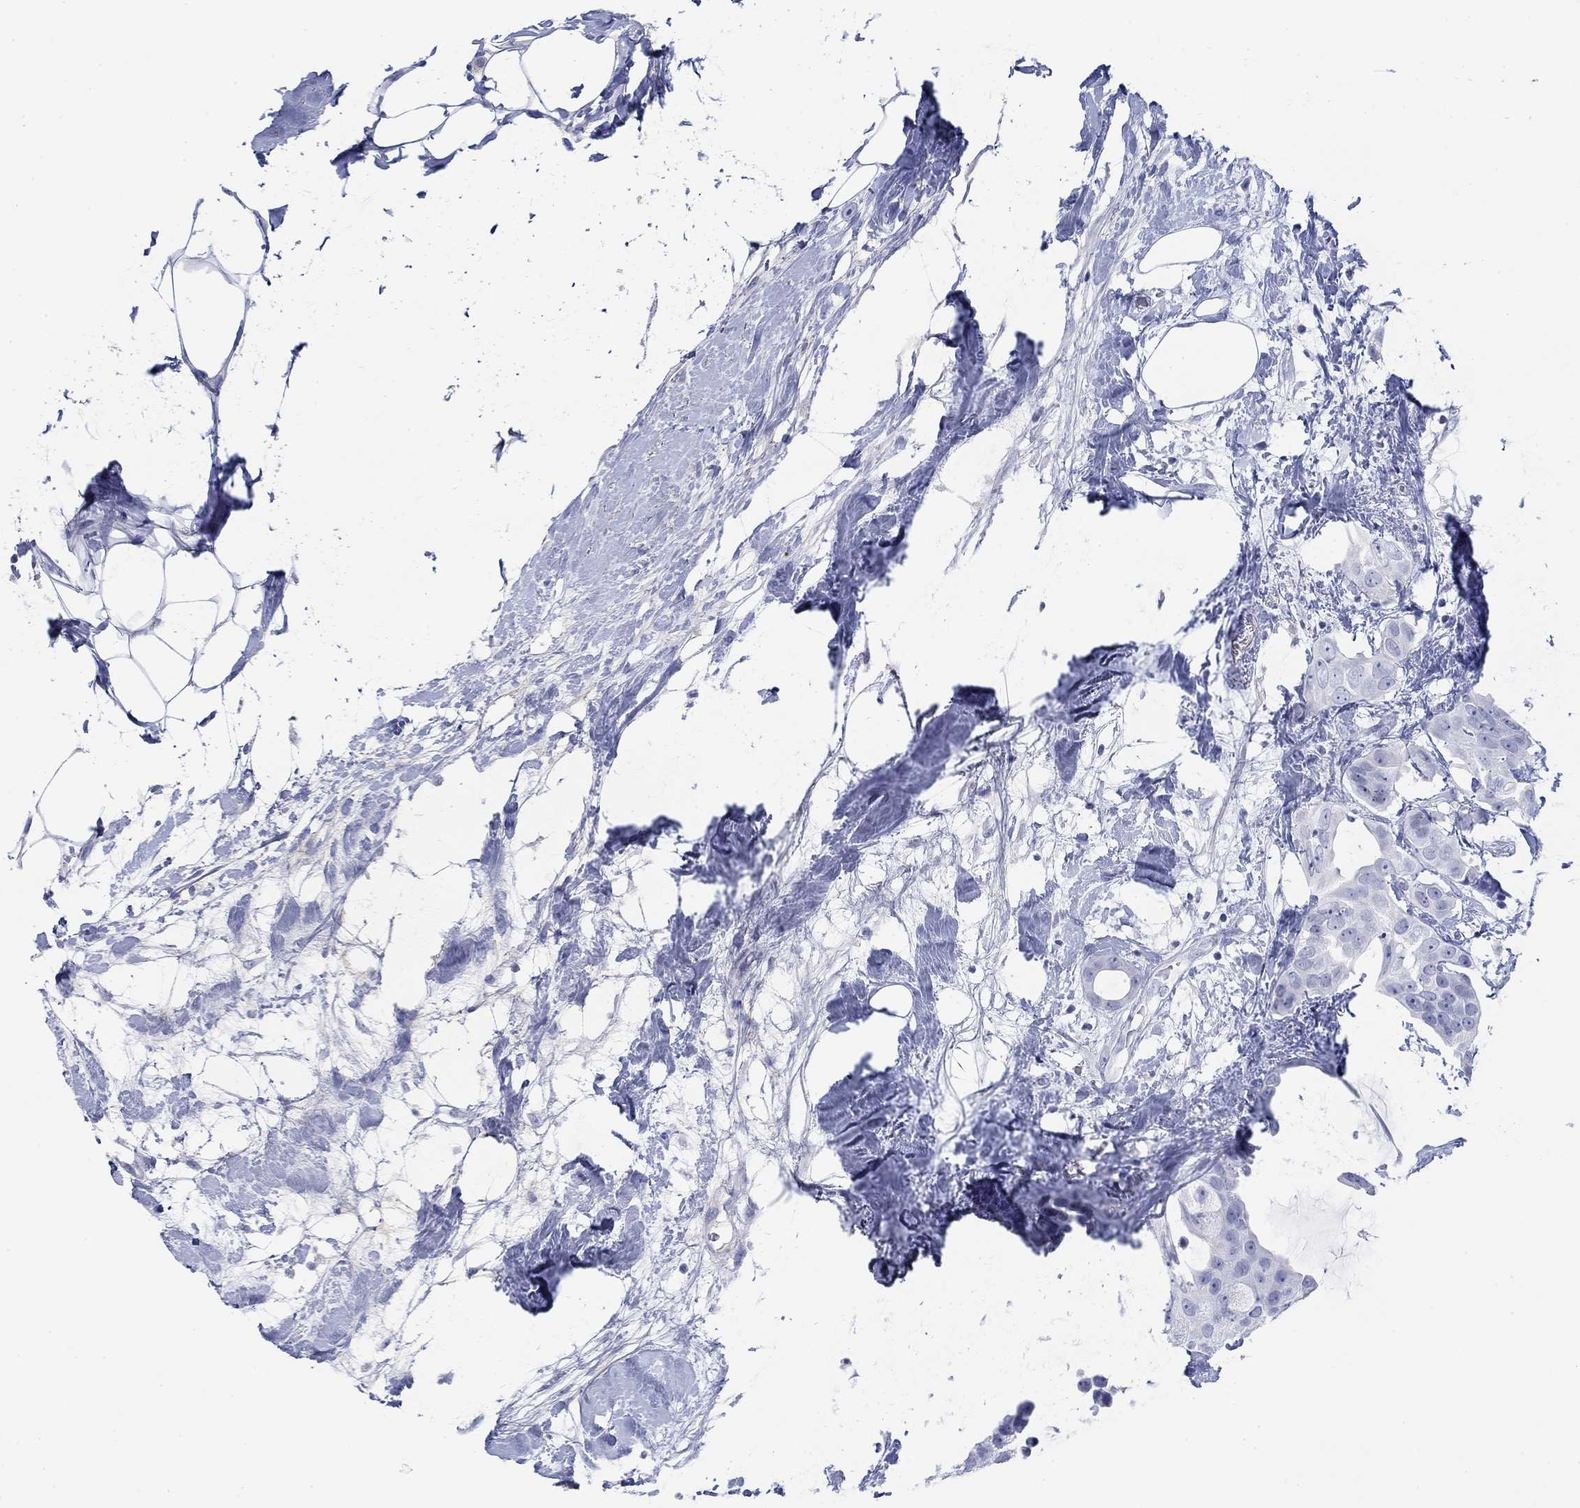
{"staining": {"intensity": "negative", "quantity": "none", "location": "none"}, "tissue": "breast cancer", "cell_type": "Tumor cells", "image_type": "cancer", "snomed": [{"axis": "morphology", "description": "Duct carcinoma"}, {"axis": "topography", "description": "Breast"}], "caption": "An immunohistochemistry (IHC) image of breast infiltrating ductal carcinoma is shown. There is no staining in tumor cells of breast infiltrating ductal carcinoma. (Brightfield microscopy of DAB (3,3'-diaminobenzidine) IHC at high magnification).", "gene": "PDYN", "patient": {"sex": "female", "age": 45}}